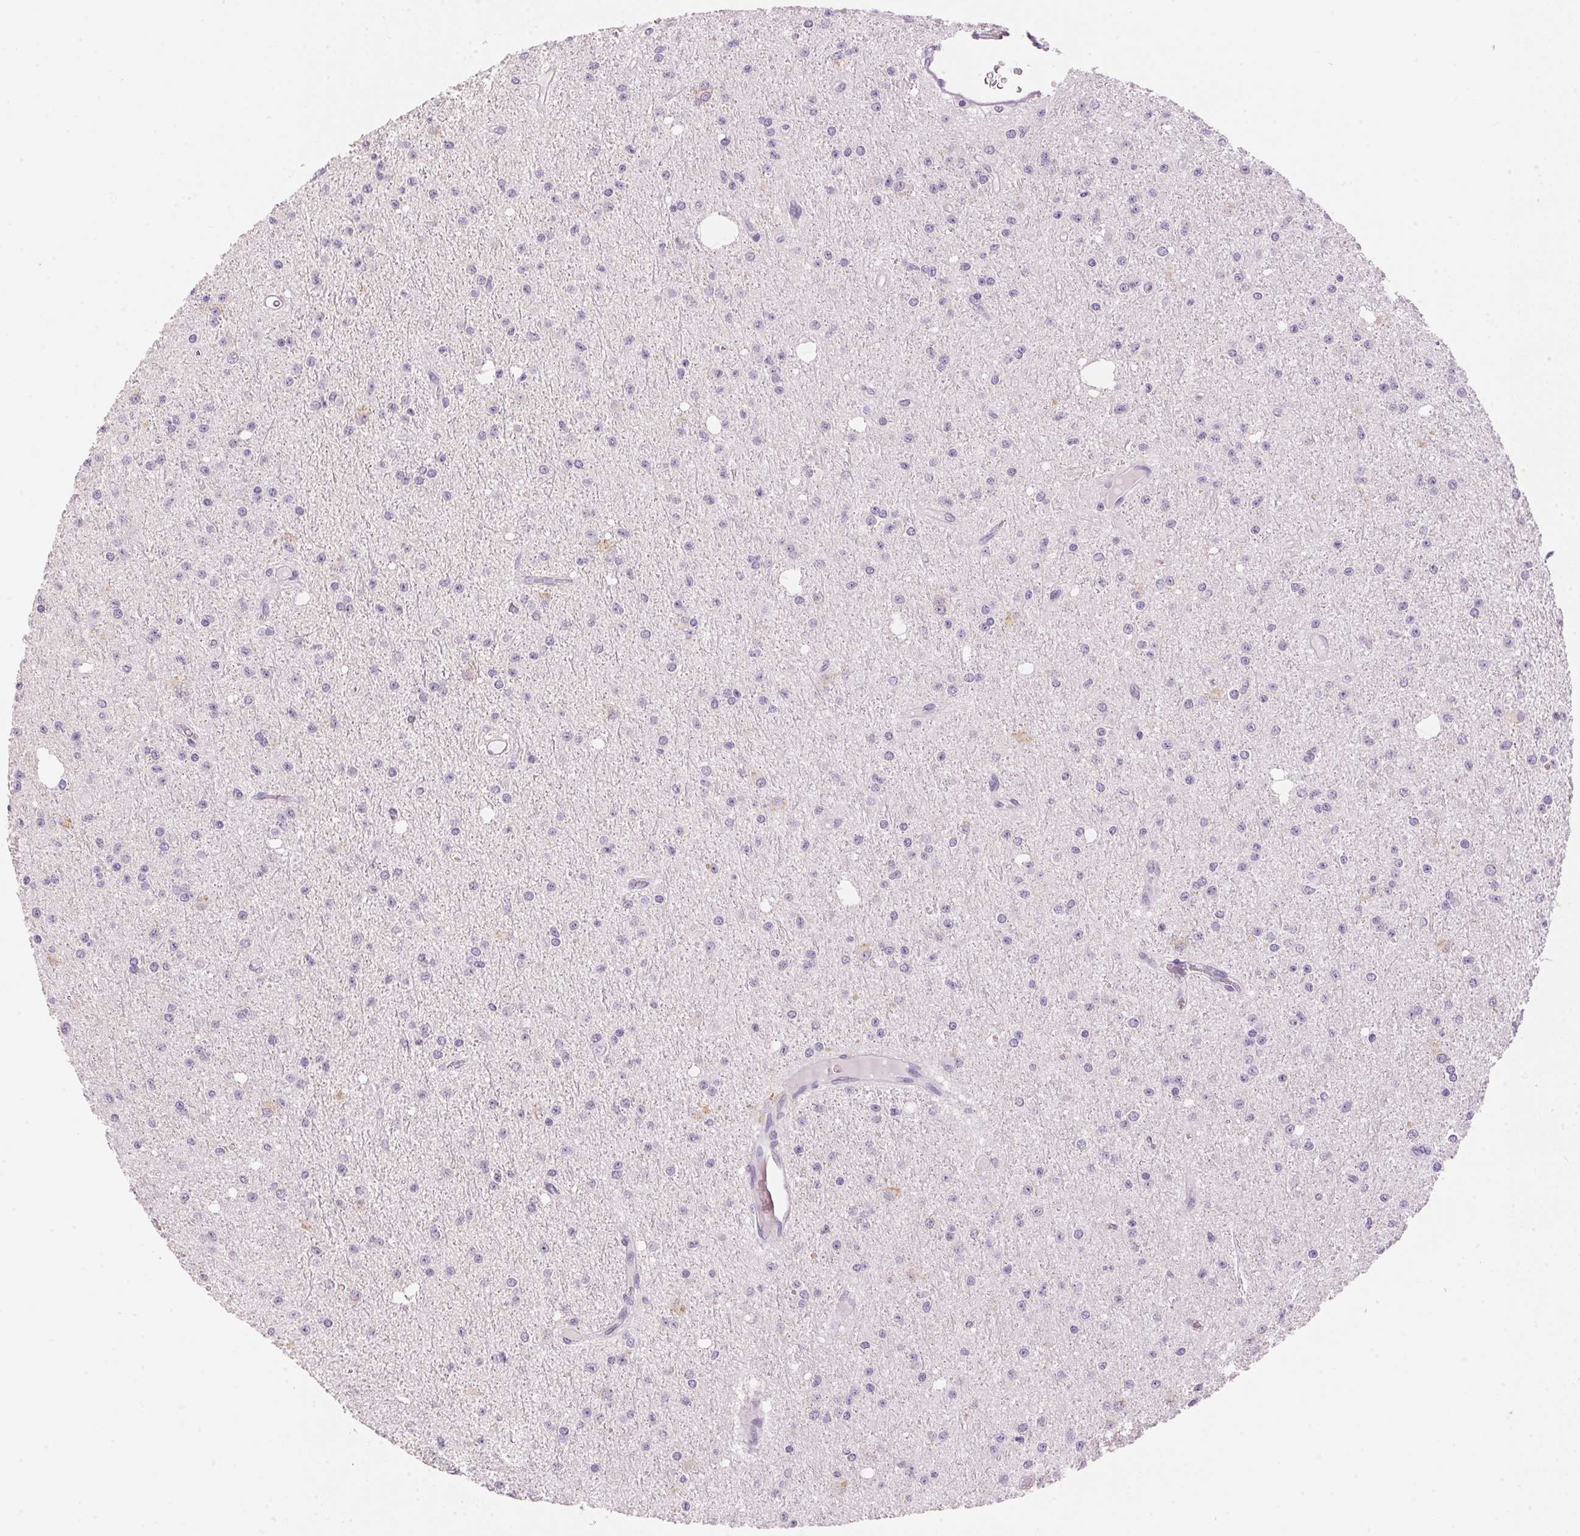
{"staining": {"intensity": "negative", "quantity": "none", "location": "none"}, "tissue": "glioma", "cell_type": "Tumor cells", "image_type": "cancer", "snomed": [{"axis": "morphology", "description": "Glioma, malignant, Low grade"}, {"axis": "topography", "description": "Brain"}], "caption": "Immunohistochemistry photomicrograph of neoplastic tissue: glioma stained with DAB demonstrates no significant protein expression in tumor cells.", "gene": "HSD17B2", "patient": {"sex": "male", "age": 27}}